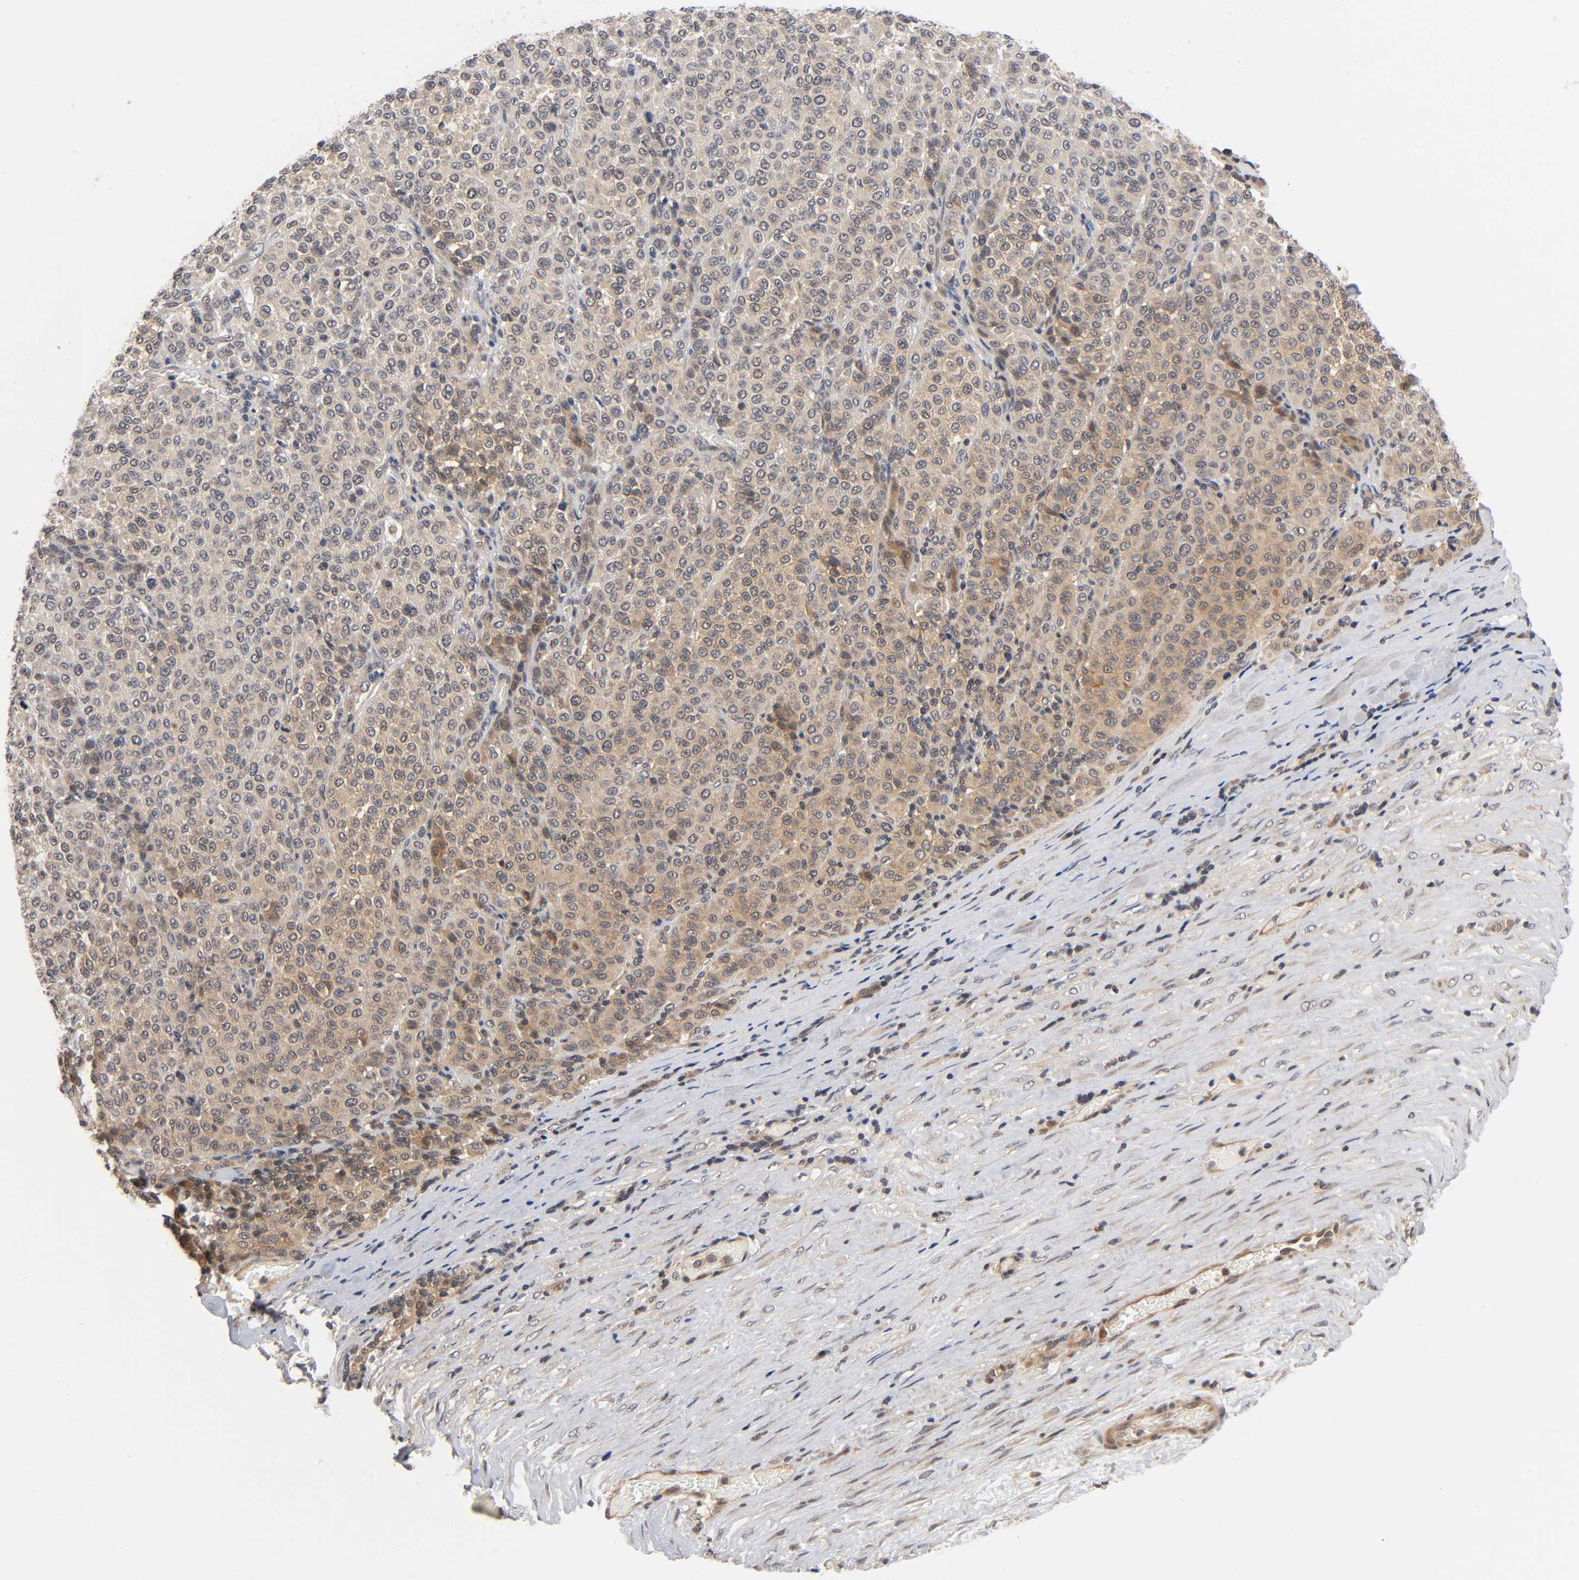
{"staining": {"intensity": "weak", "quantity": ">75%", "location": "cytoplasmic/membranous"}, "tissue": "melanoma", "cell_type": "Tumor cells", "image_type": "cancer", "snomed": [{"axis": "morphology", "description": "Malignant melanoma, Metastatic site"}, {"axis": "topography", "description": "Pancreas"}], "caption": "This image displays melanoma stained with immunohistochemistry to label a protein in brown. The cytoplasmic/membranous of tumor cells show weak positivity for the protein. Nuclei are counter-stained blue.", "gene": "PRKAB1", "patient": {"sex": "female", "age": 30}}